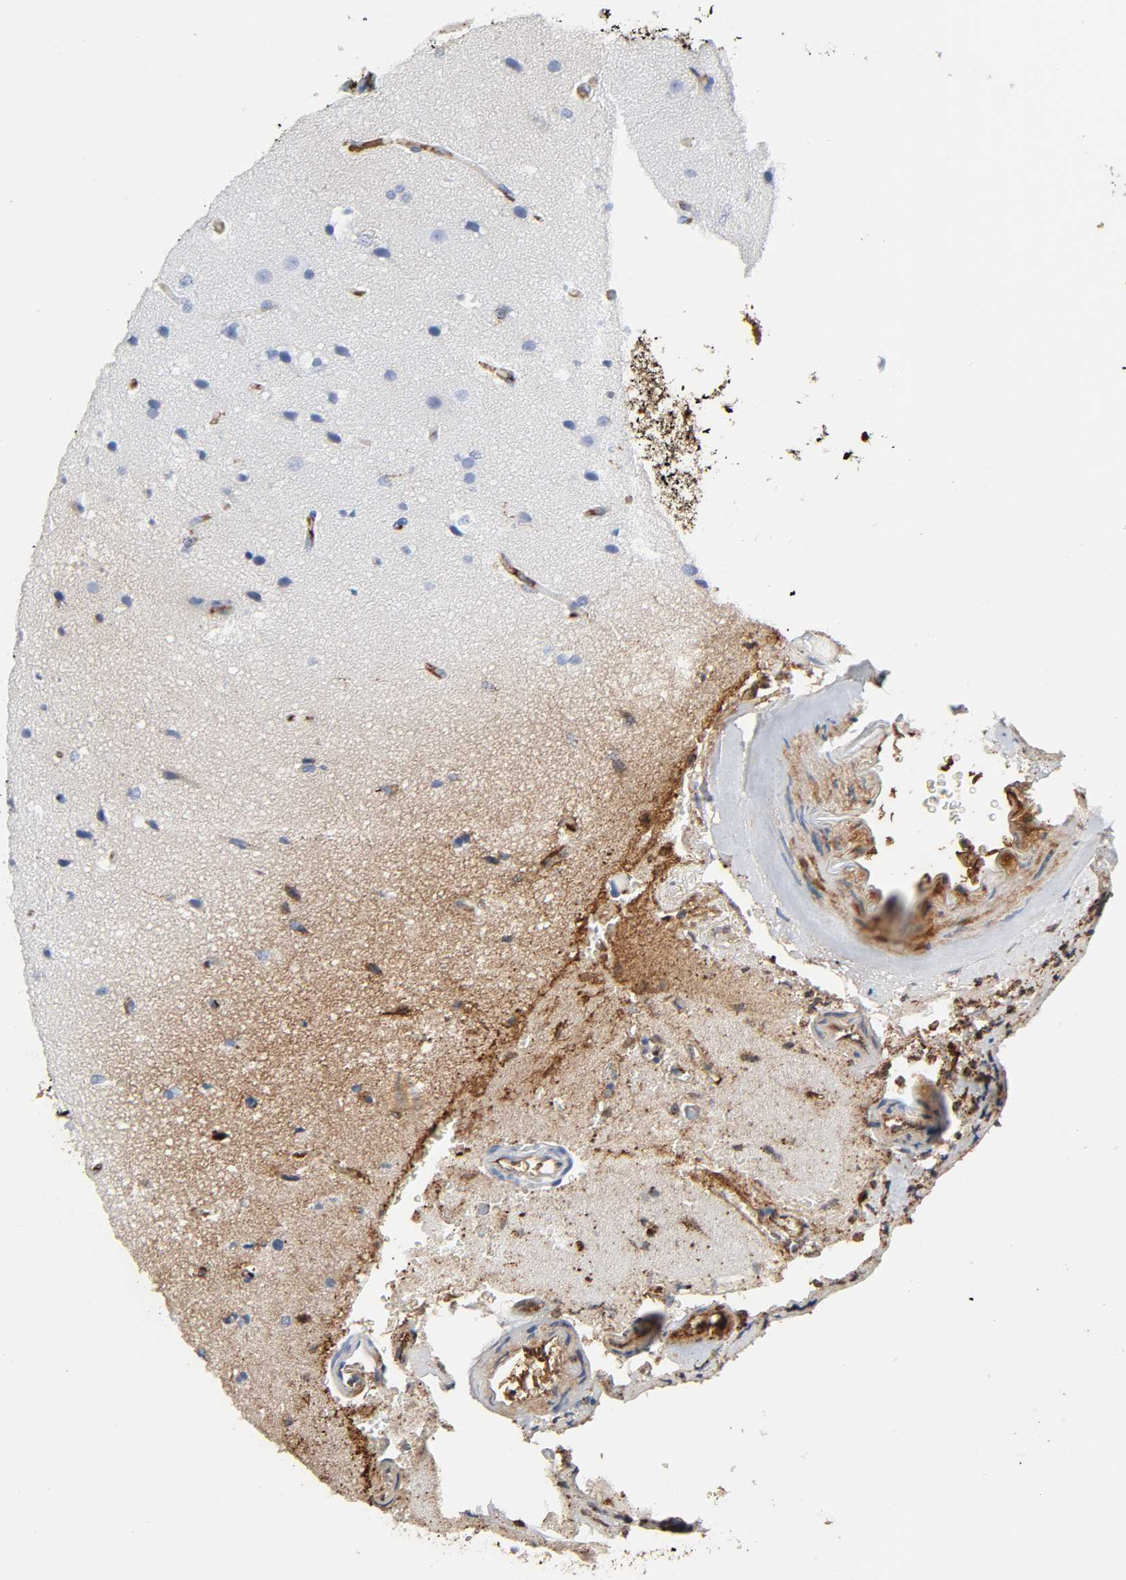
{"staining": {"intensity": "negative", "quantity": "none", "location": "none"}, "tissue": "glioma", "cell_type": "Tumor cells", "image_type": "cancer", "snomed": [{"axis": "morphology", "description": "Glioma, malignant, Low grade"}, {"axis": "topography", "description": "Cerebral cortex"}], "caption": "Tumor cells are negative for brown protein staining in glioma.", "gene": "C3", "patient": {"sex": "female", "age": 47}}